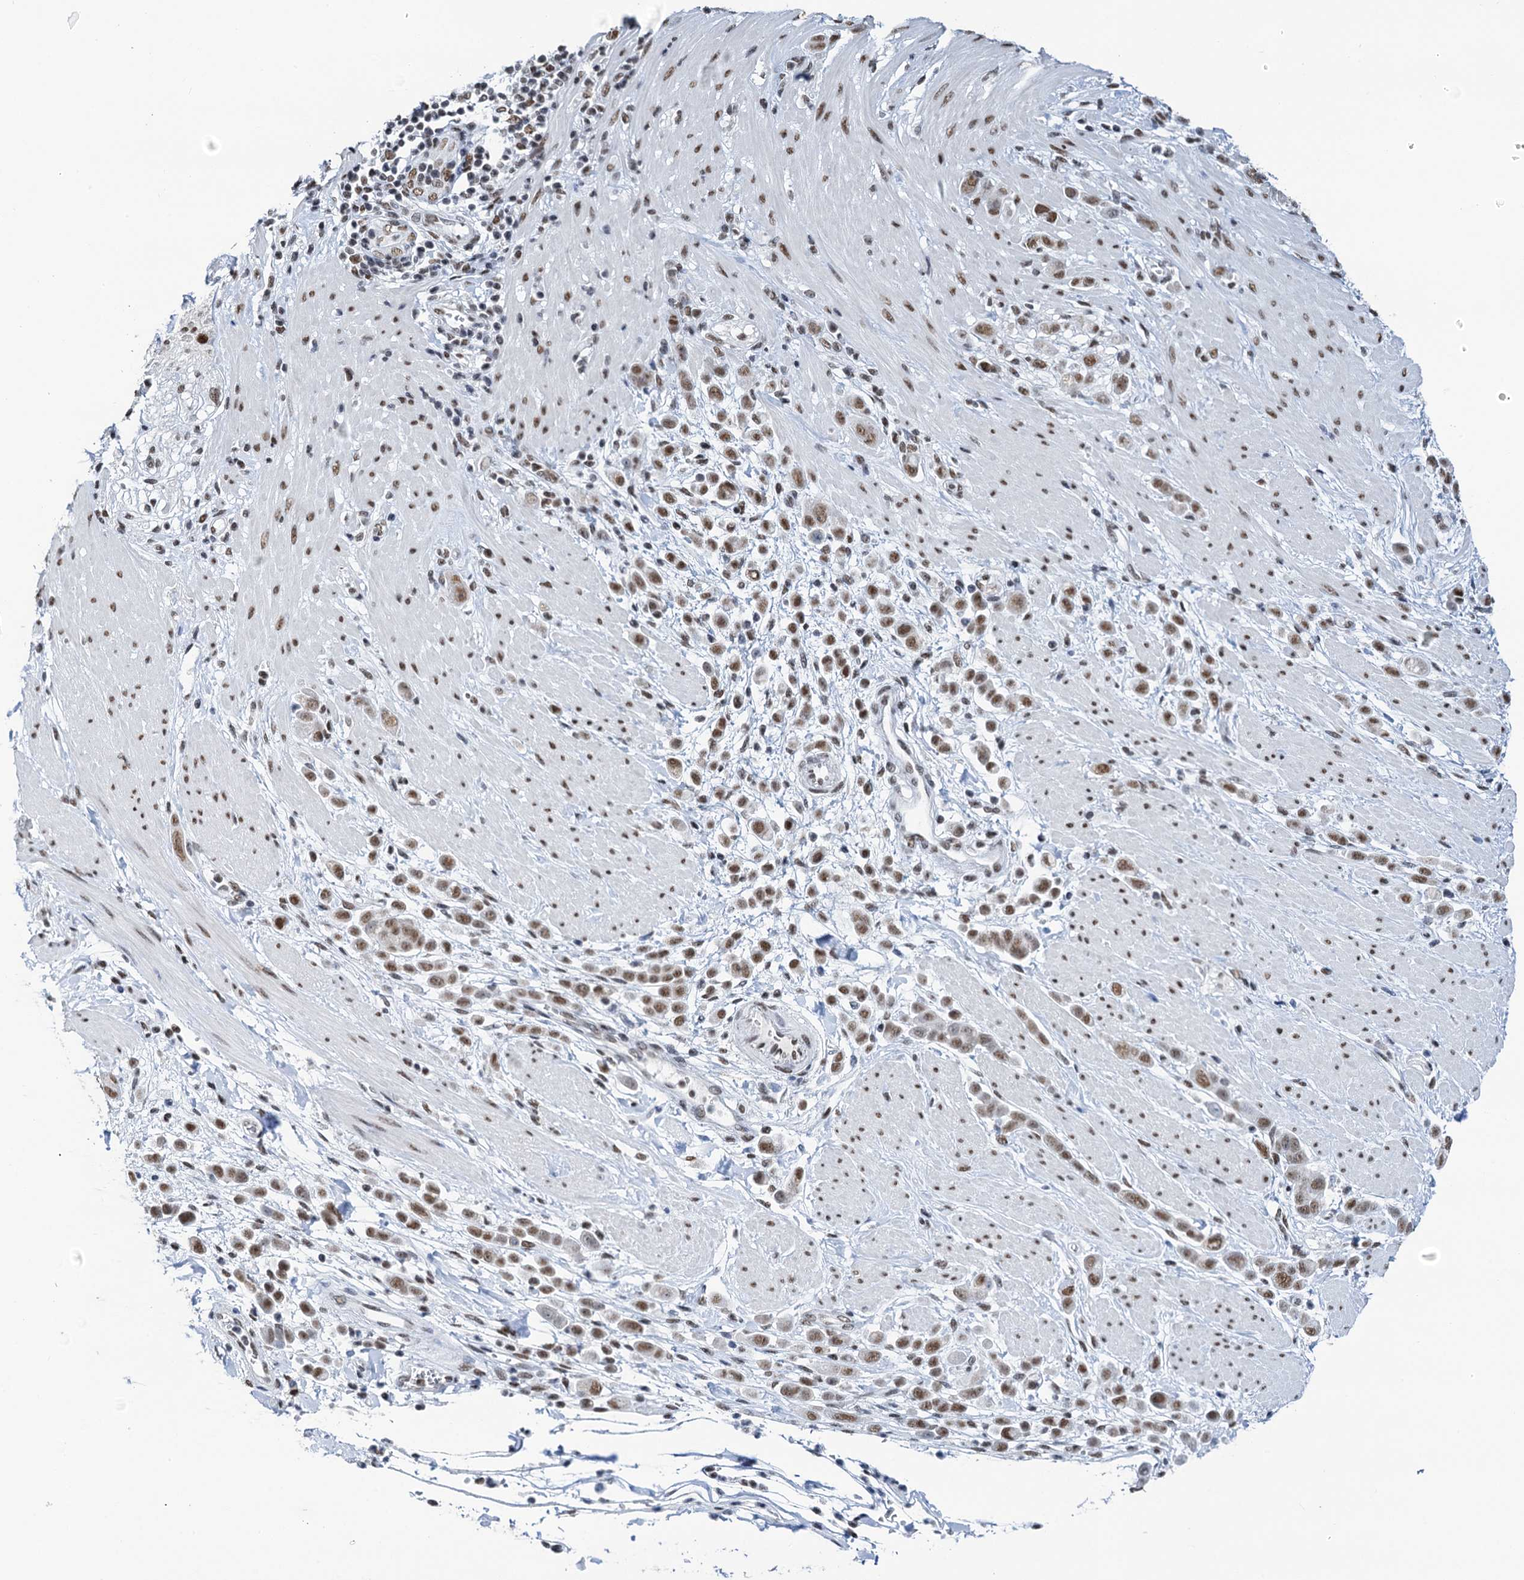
{"staining": {"intensity": "moderate", "quantity": ">75%", "location": "nuclear"}, "tissue": "pancreatic cancer", "cell_type": "Tumor cells", "image_type": "cancer", "snomed": [{"axis": "morphology", "description": "Normal tissue, NOS"}, {"axis": "morphology", "description": "Adenocarcinoma, NOS"}, {"axis": "topography", "description": "Pancreas"}], "caption": "Protein analysis of pancreatic cancer tissue exhibits moderate nuclear expression in approximately >75% of tumor cells.", "gene": "SLTM", "patient": {"sex": "female", "age": 64}}